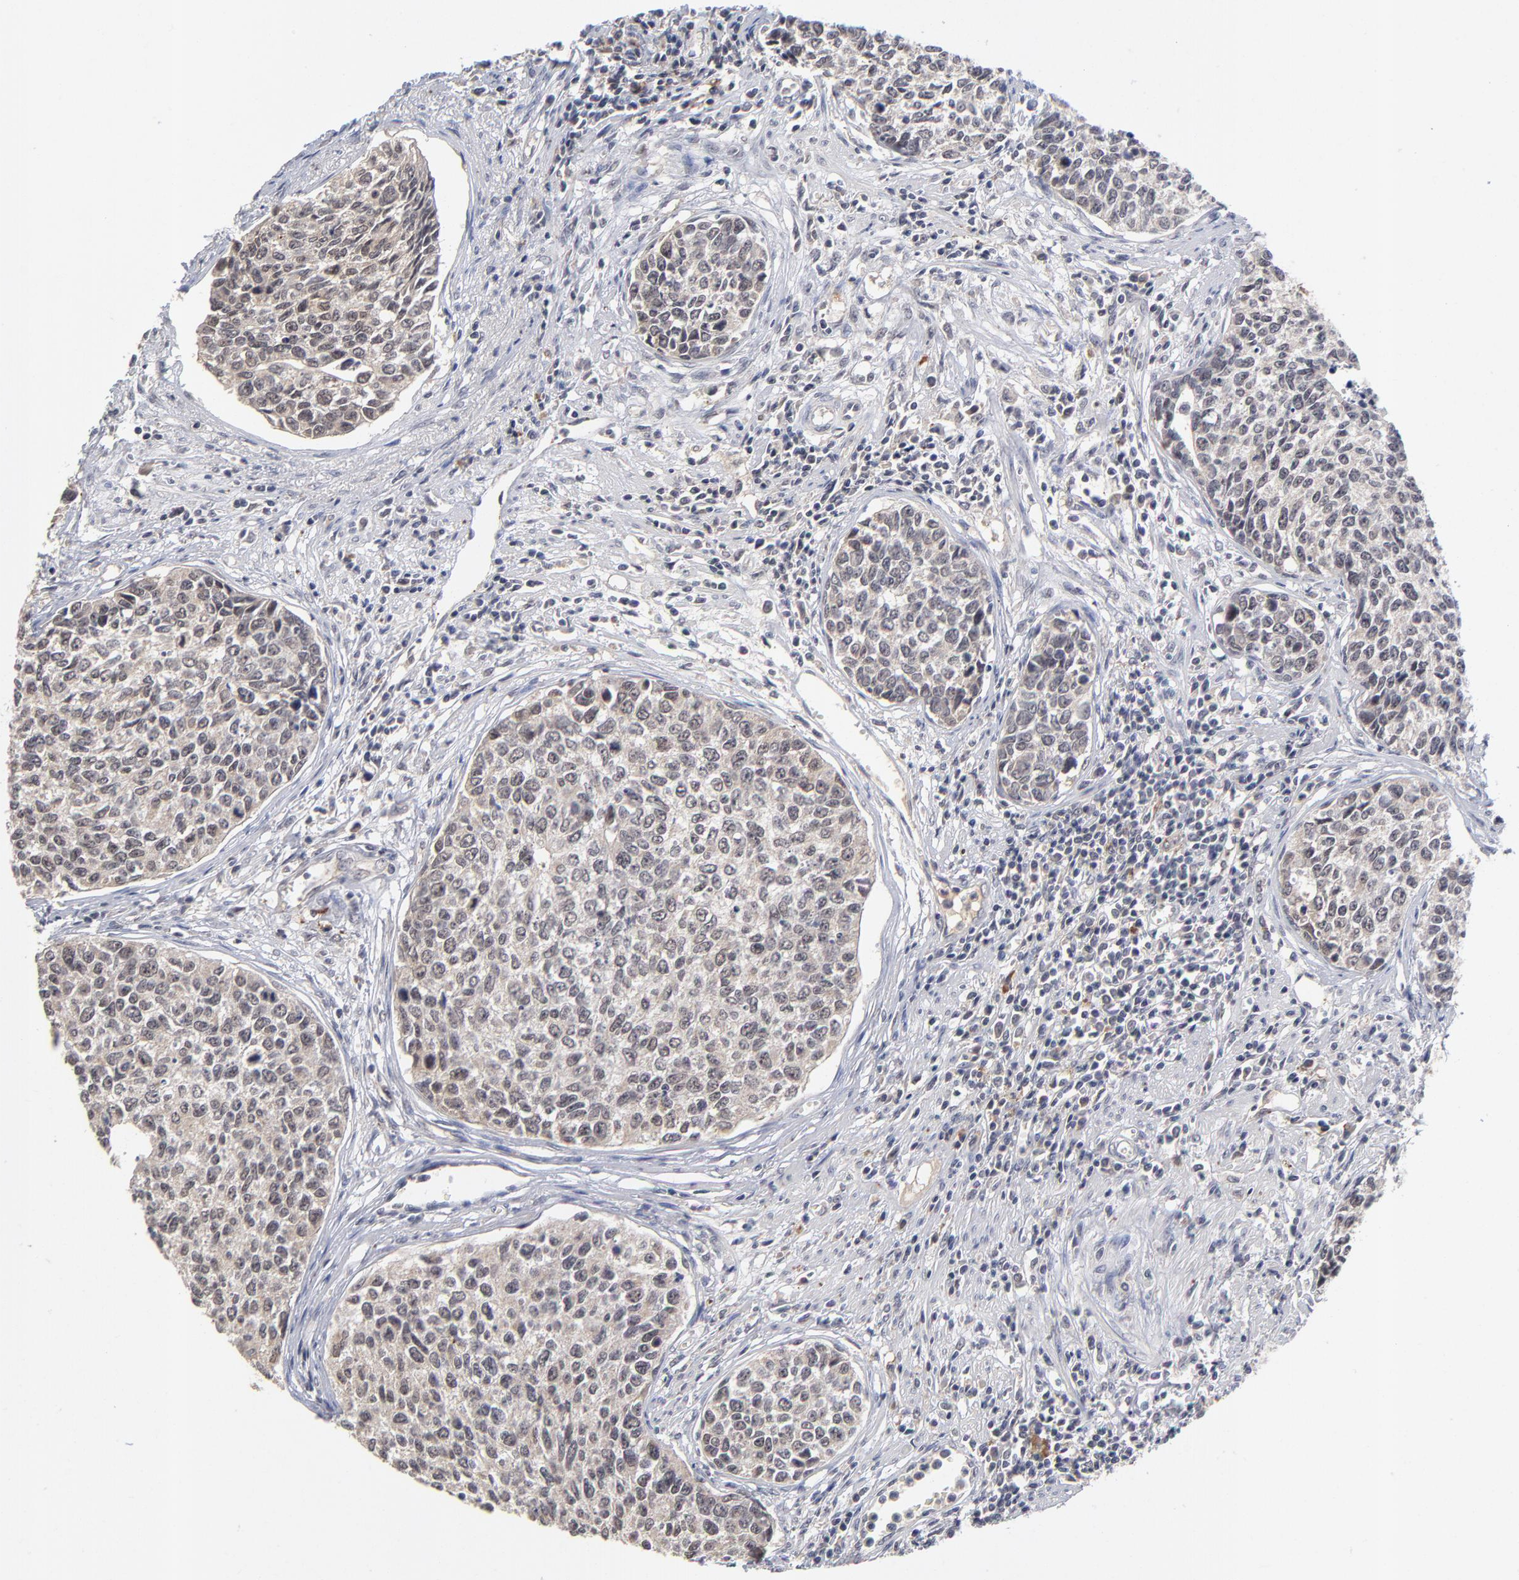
{"staining": {"intensity": "weak", "quantity": ">75%", "location": "cytoplasmic/membranous"}, "tissue": "urothelial cancer", "cell_type": "Tumor cells", "image_type": "cancer", "snomed": [{"axis": "morphology", "description": "Urothelial carcinoma, High grade"}, {"axis": "topography", "description": "Urinary bladder"}], "caption": "The micrograph exhibits a brown stain indicating the presence of a protein in the cytoplasmic/membranous of tumor cells in urothelial carcinoma (high-grade). (Brightfield microscopy of DAB IHC at high magnification).", "gene": "WSB1", "patient": {"sex": "male", "age": 81}}